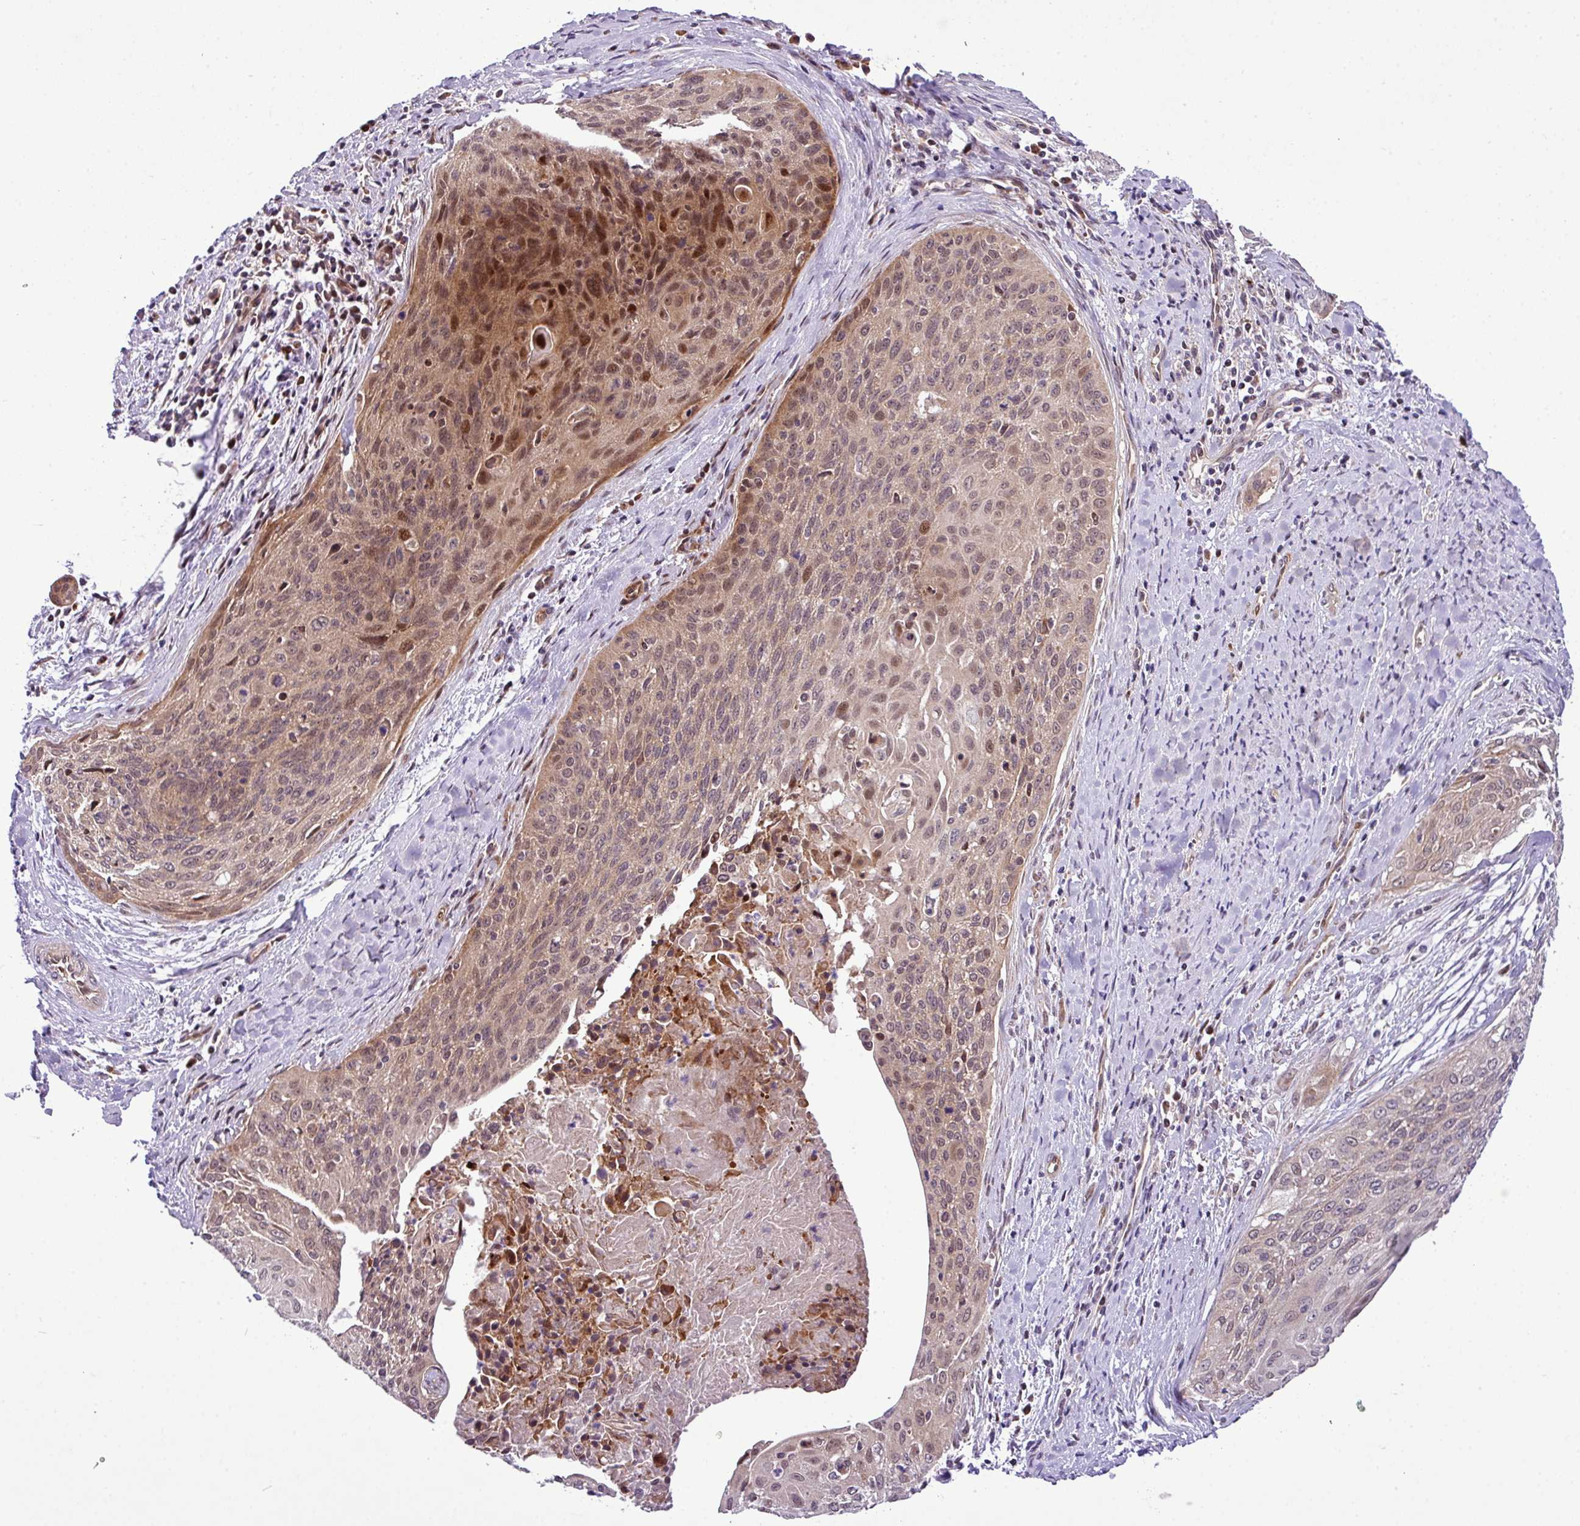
{"staining": {"intensity": "moderate", "quantity": "25%-75%", "location": "cytoplasmic/membranous,nuclear"}, "tissue": "cervical cancer", "cell_type": "Tumor cells", "image_type": "cancer", "snomed": [{"axis": "morphology", "description": "Squamous cell carcinoma, NOS"}, {"axis": "topography", "description": "Cervix"}], "caption": "An immunohistochemistry (IHC) image of neoplastic tissue is shown. Protein staining in brown shows moderate cytoplasmic/membranous and nuclear positivity in cervical cancer (squamous cell carcinoma) within tumor cells. The protein of interest is shown in brown color, while the nuclei are stained blue.", "gene": "B3GNT9", "patient": {"sex": "female", "age": 55}}